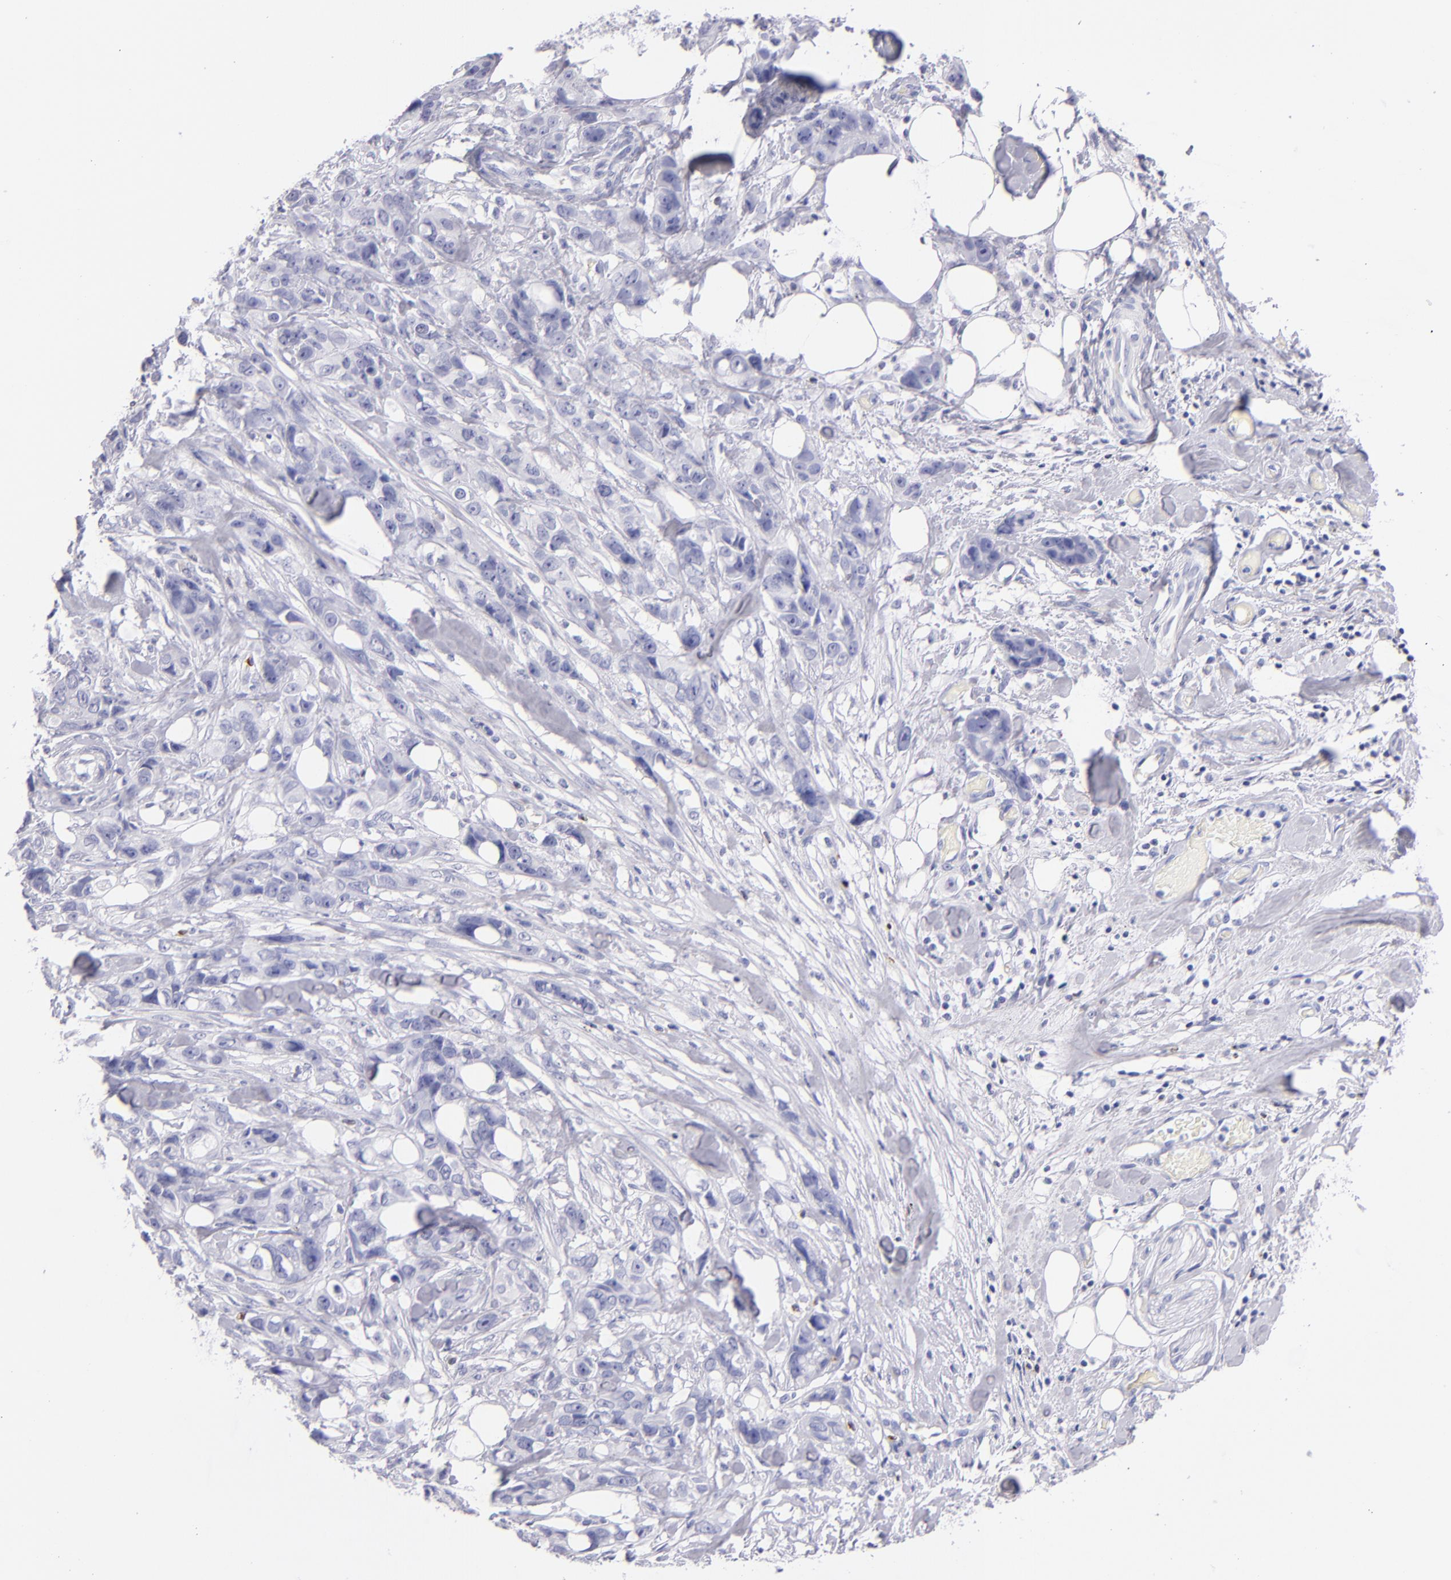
{"staining": {"intensity": "negative", "quantity": "none", "location": "none"}, "tissue": "stomach cancer", "cell_type": "Tumor cells", "image_type": "cancer", "snomed": [{"axis": "morphology", "description": "Adenocarcinoma, NOS"}, {"axis": "topography", "description": "Stomach, upper"}], "caption": "A high-resolution image shows immunohistochemistry staining of stomach cancer (adenocarcinoma), which displays no significant expression in tumor cells. (Stains: DAB immunohistochemistry (IHC) with hematoxylin counter stain, Microscopy: brightfield microscopy at high magnification).", "gene": "PRF1", "patient": {"sex": "male", "age": 47}}